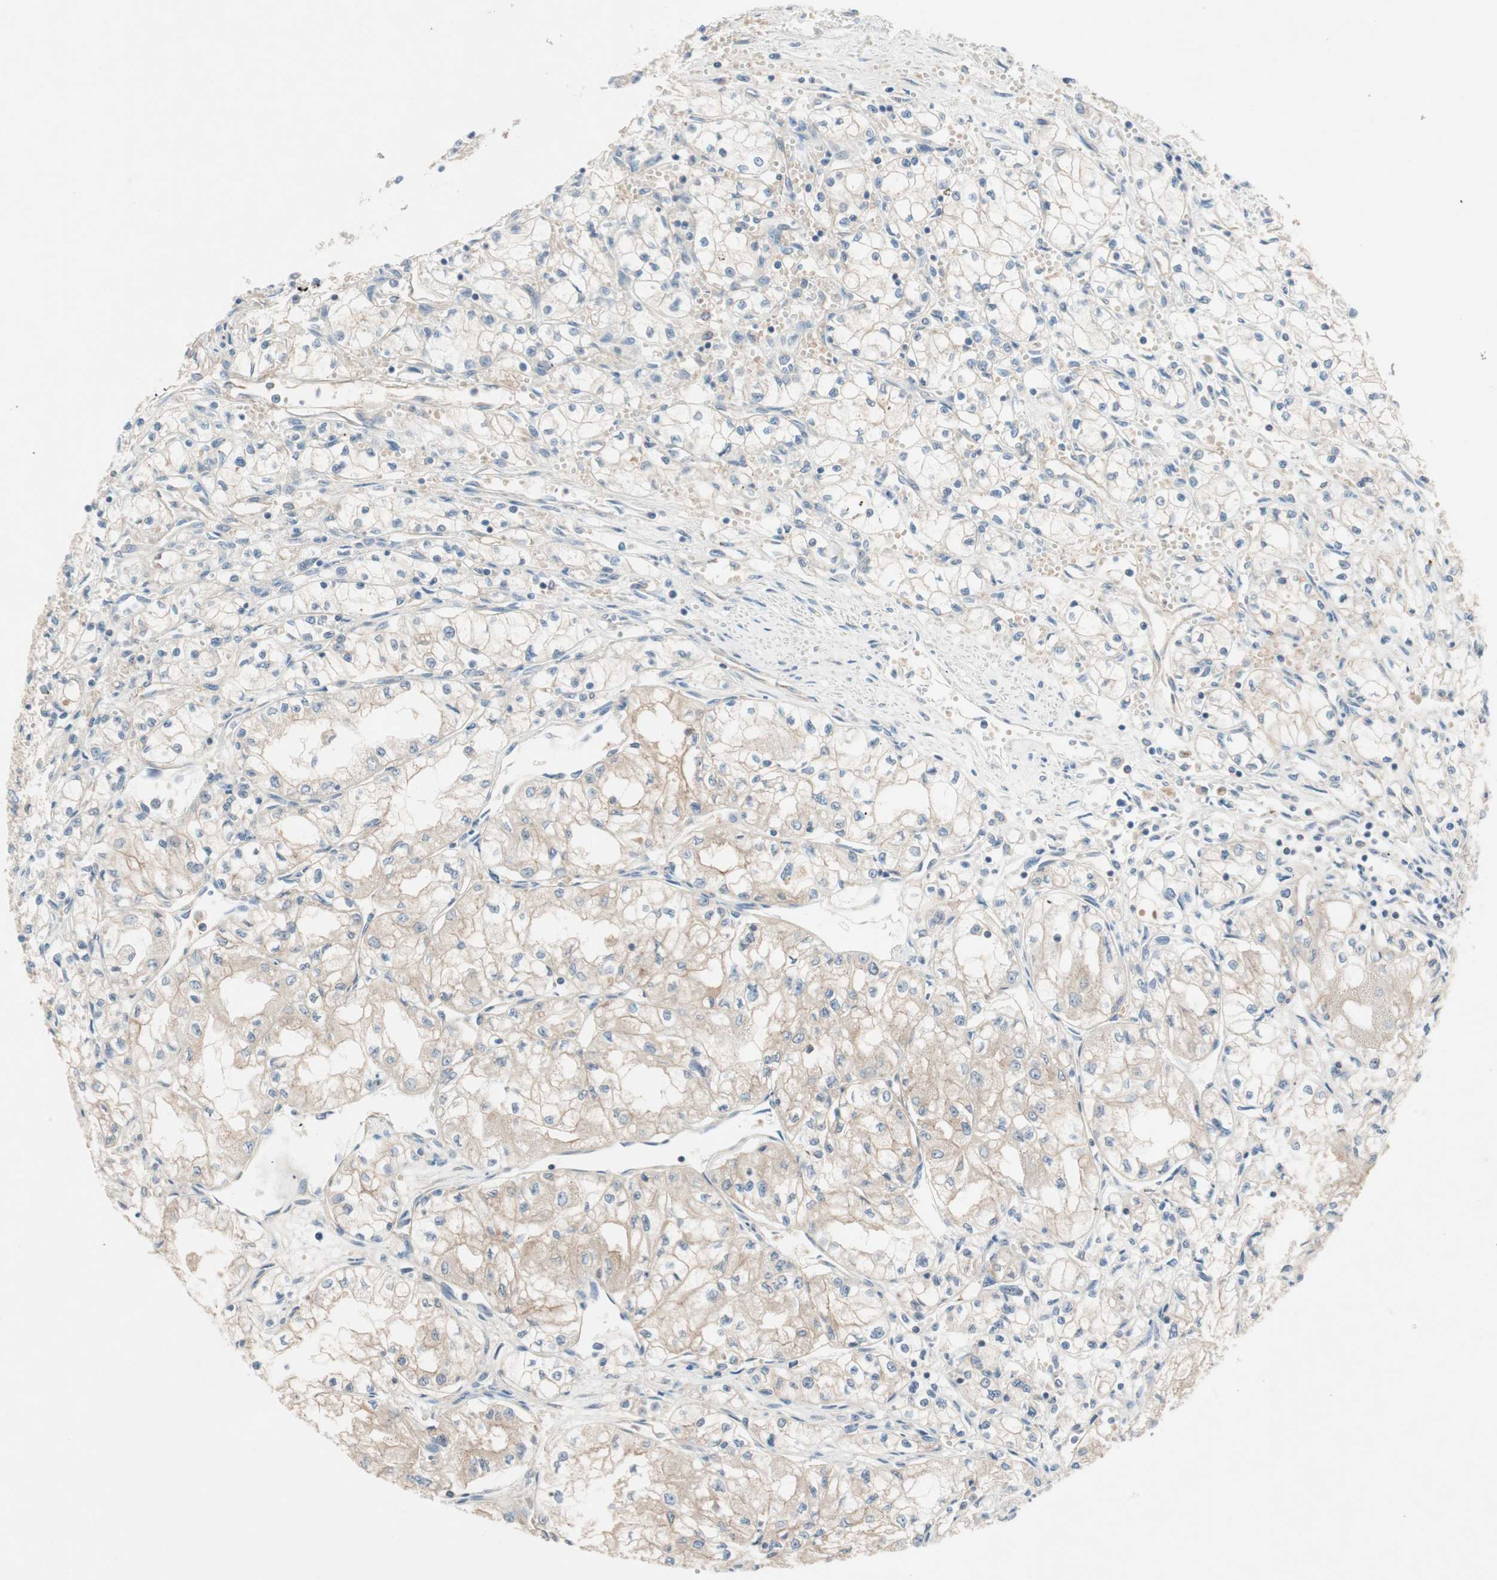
{"staining": {"intensity": "negative", "quantity": "none", "location": "none"}, "tissue": "renal cancer", "cell_type": "Tumor cells", "image_type": "cancer", "snomed": [{"axis": "morphology", "description": "Normal tissue, NOS"}, {"axis": "morphology", "description": "Adenocarcinoma, NOS"}, {"axis": "topography", "description": "Kidney"}], "caption": "An IHC image of renal cancer is shown. There is no staining in tumor cells of renal cancer.", "gene": "GLUL", "patient": {"sex": "male", "age": 59}}